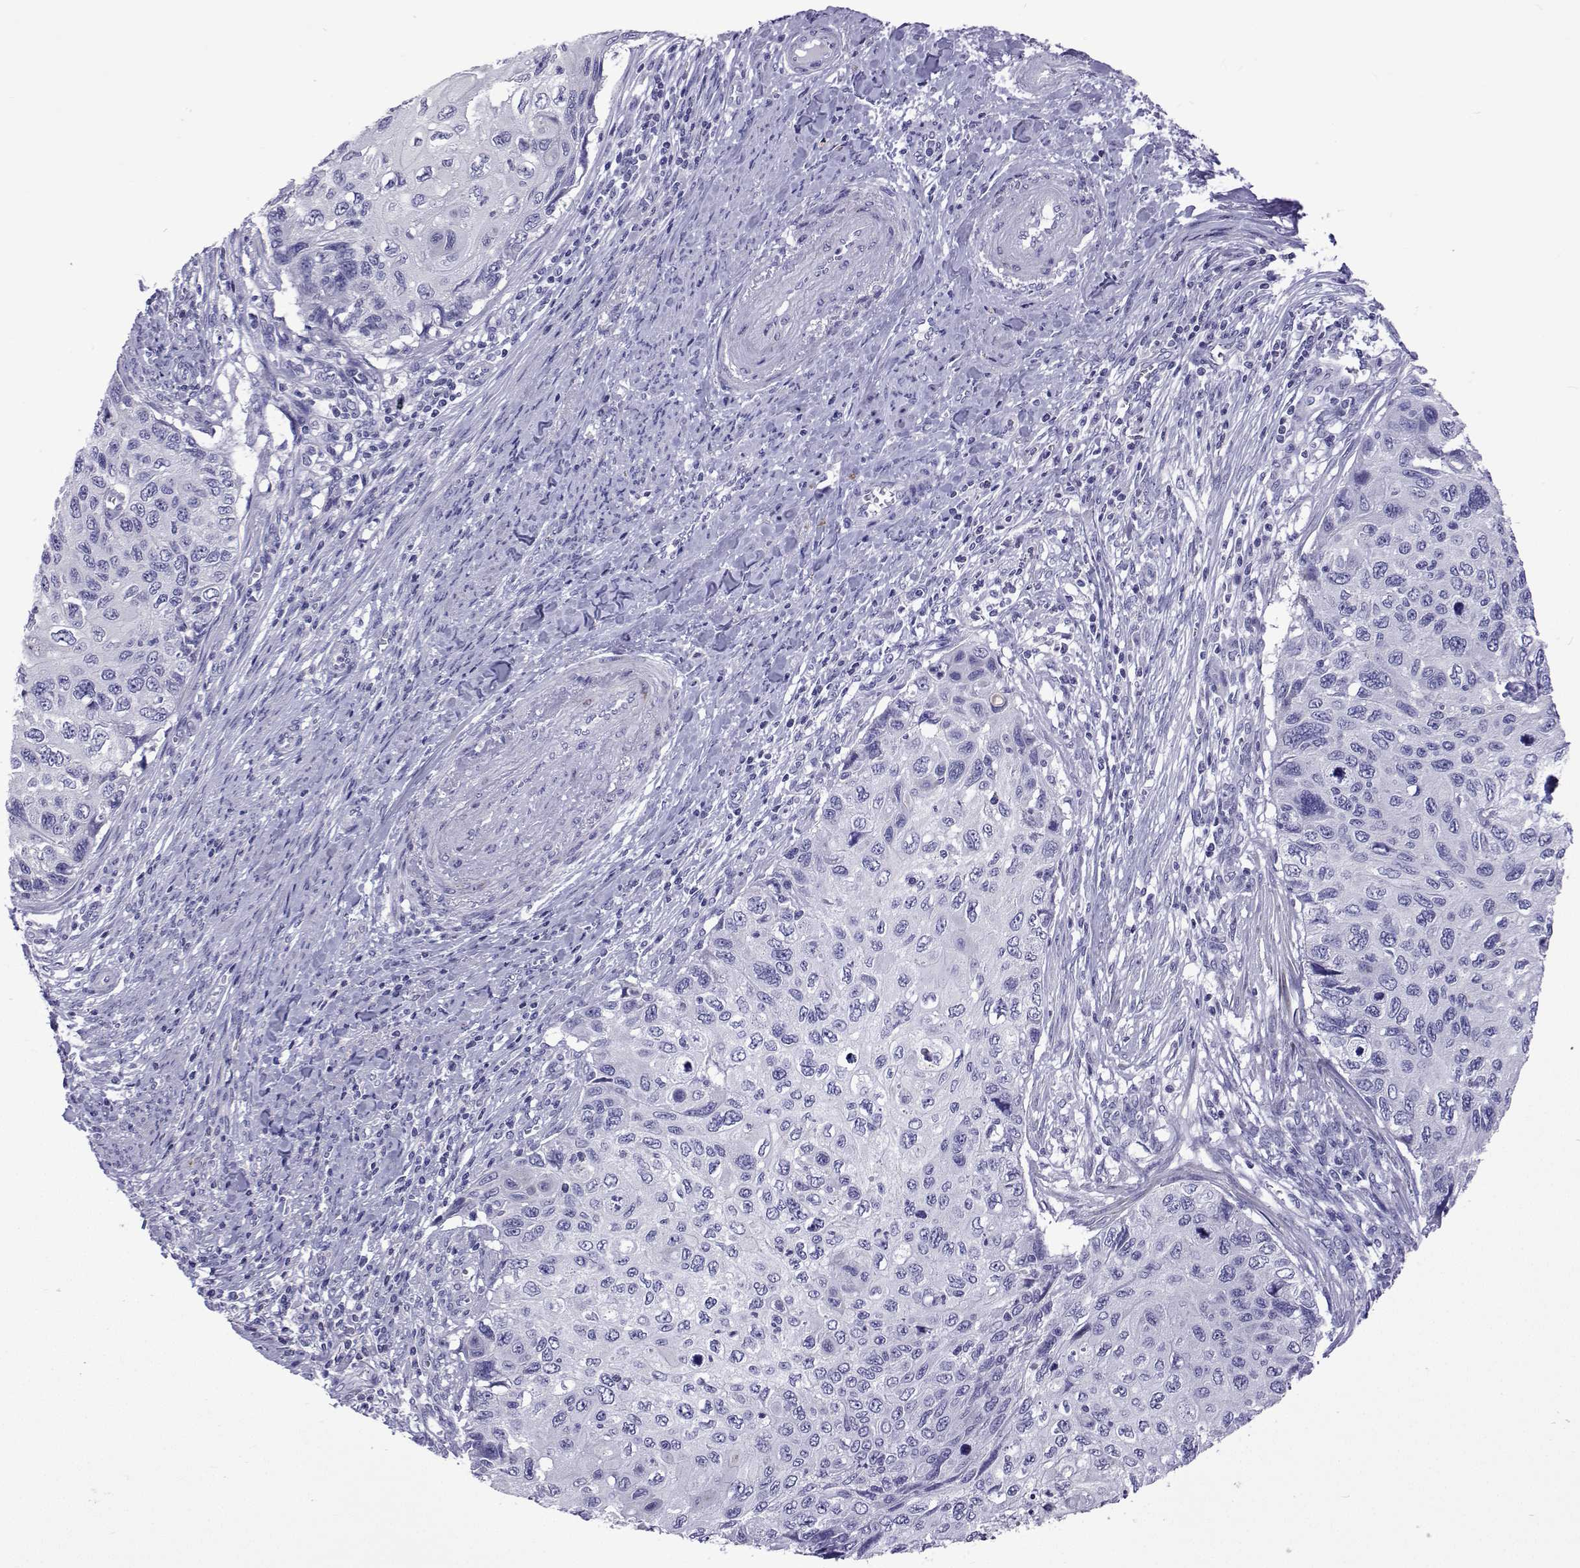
{"staining": {"intensity": "negative", "quantity": "none", "location": "none"}, "tissue": "cervical cancer", "cell_type": "Tumor cells", "image_type": "cancer", "snomed": [{"axis": "morphology", "description": "Squamous cell carcinoma, NOS"}, {"axis": "topography", "description": "Cervix"}], "caption": "A high-resolution micrograph shows IHC staining of cervical cancer (squamous cell carcinoma), which exhibits no significant staining in tumor cells.", "gene": "UMODL1", "patient": {"sex": "female", "age": 70}}